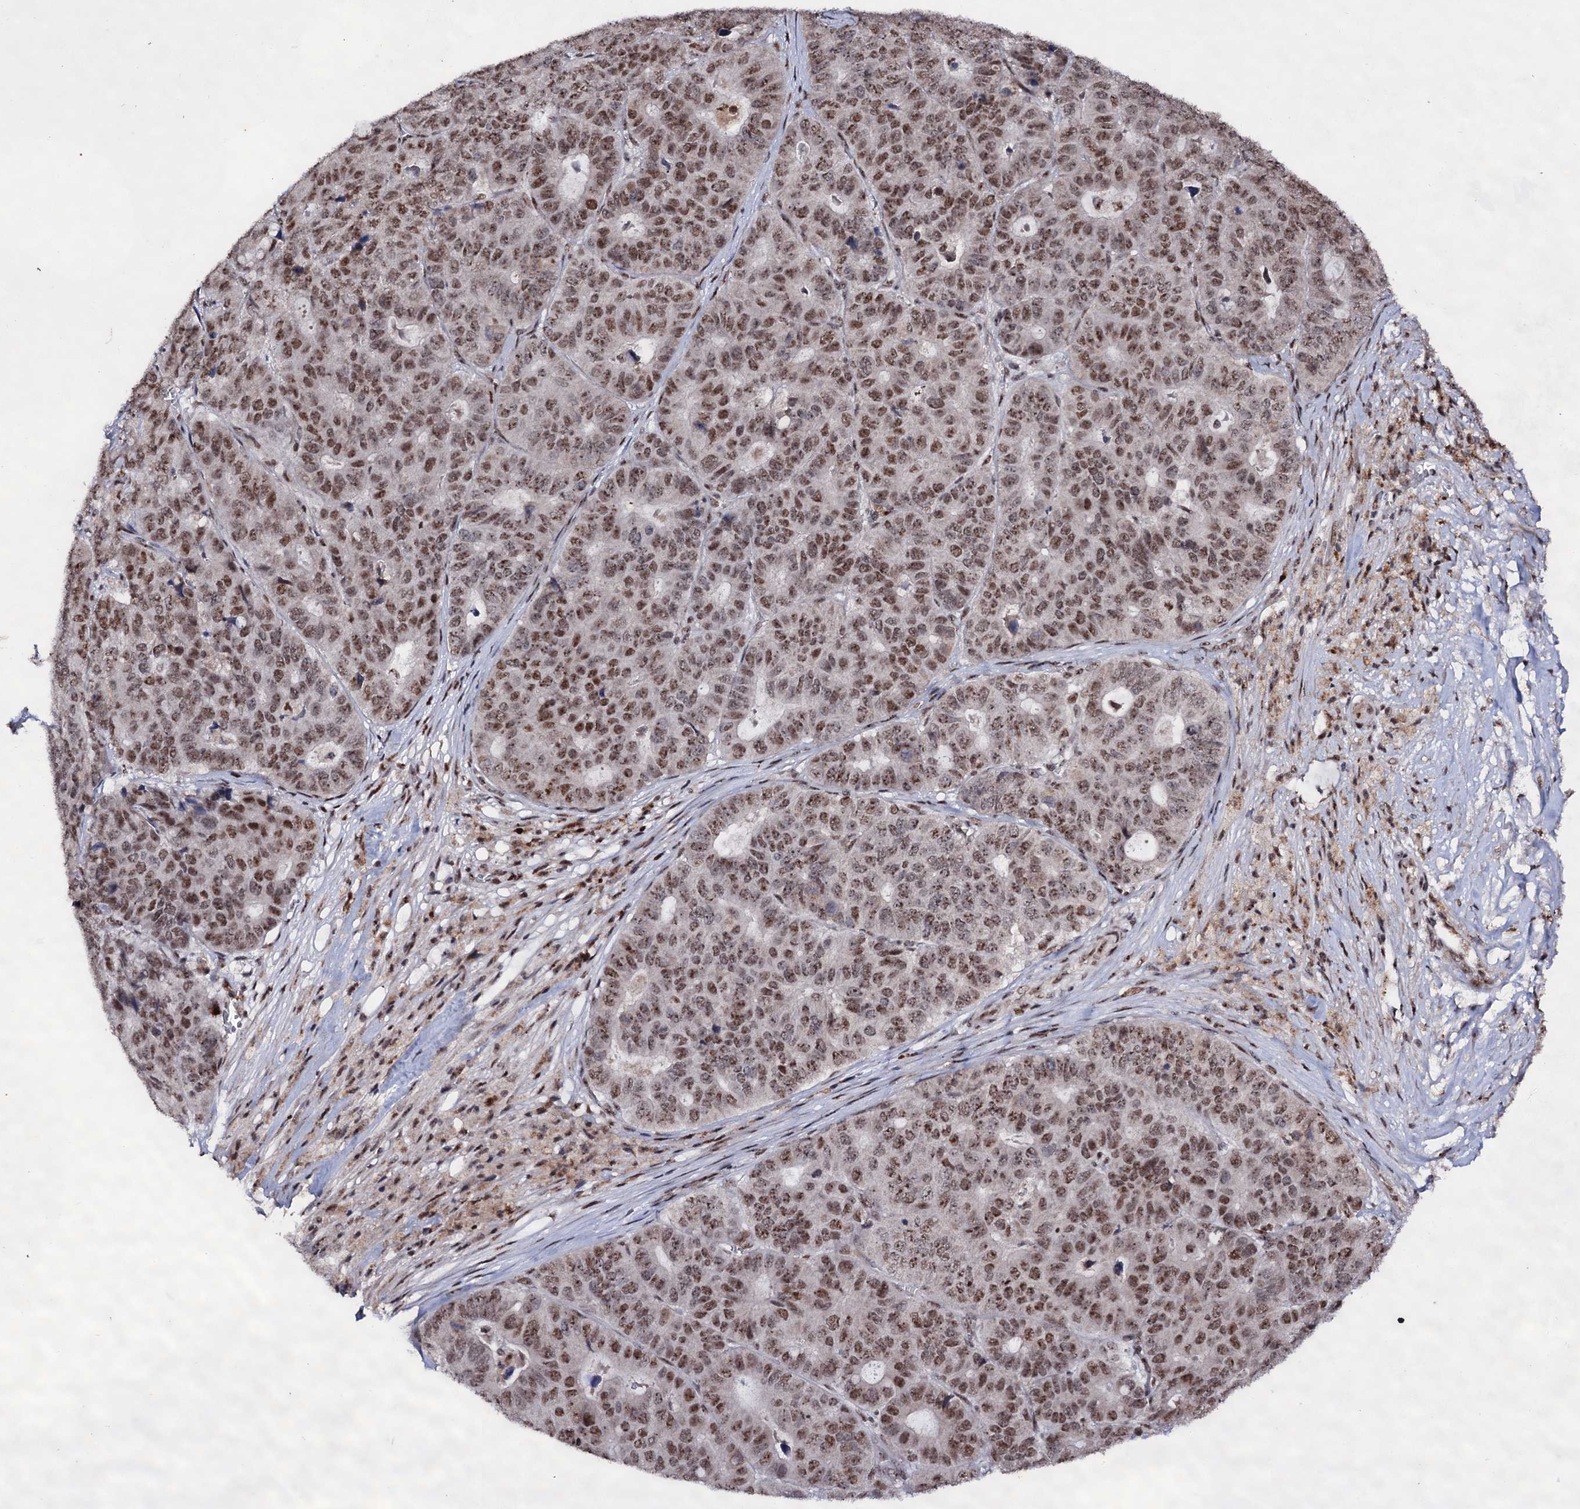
{"staining": {"intensity": "moderate", "quantity": ">75%", "location": "nuclear"}, "tissue": "pancreatic cancer", "cell_type": "Tumor cells", "image_type": "cancer", "snomed": [{"axis": "morphology", "description": "Adenocarcinoma, NOS"}, {"axis": "topography", "description": "Pancreas"}], "caption": "Immunohistochemistry (DAB) staining of pancreatic cancer (adenocarcinoma) demonstrates moderate nuclear protein staining in about >75% of tumor cells. The protein is shown in brown color, while the nuclei are stained blue.", "gene": "EXOSC10", "patient": {"sex": "male", "age": 50}}